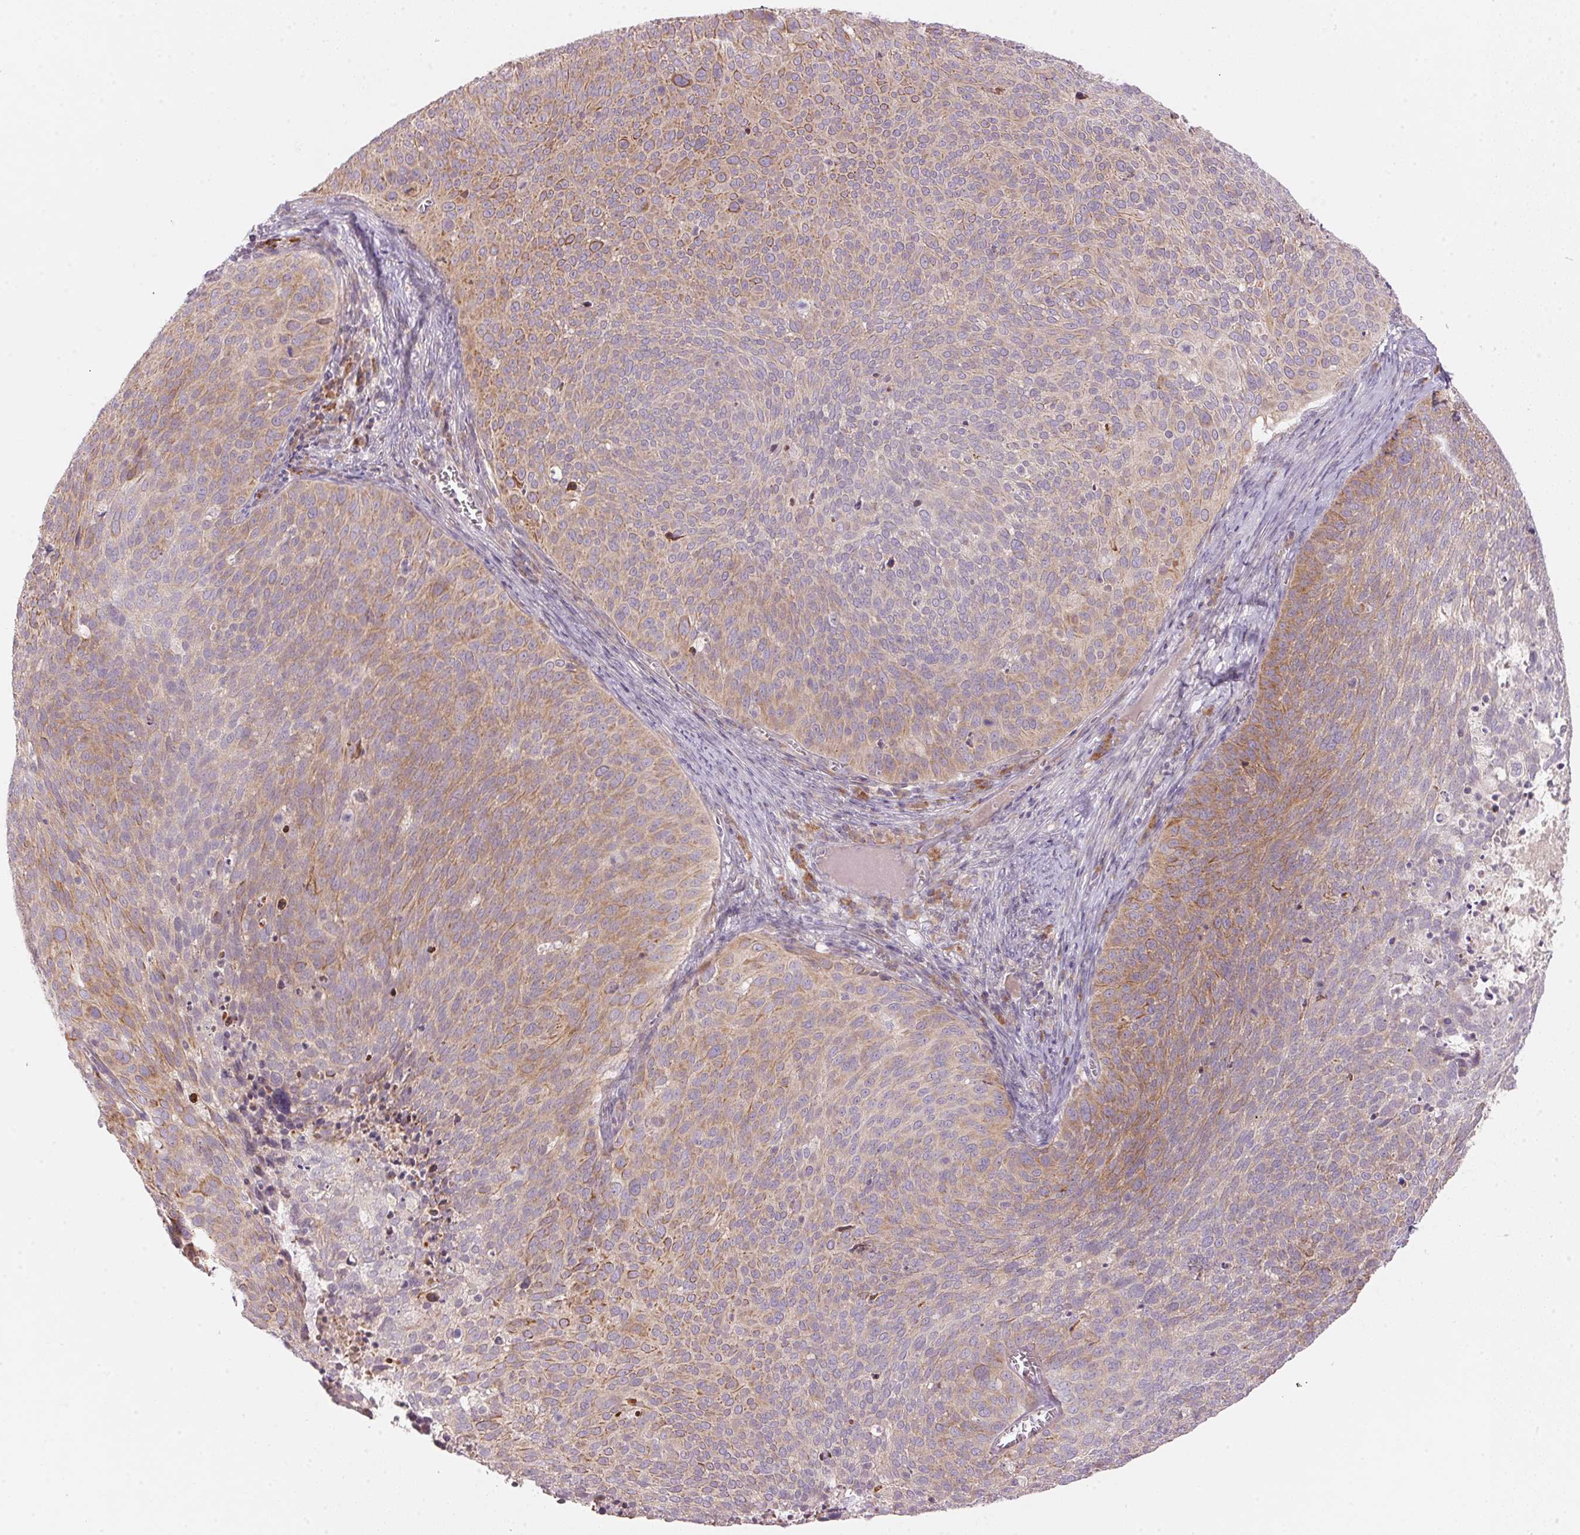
{"staining": {"intensity": "weak", "quantity": "25%-75%", "location": "cytoplasmic/membranous"}, "tissue": "cervical cancer", "cell_type": "Tumor cells", "image_type": "cancer", "snomed": [{"axis": "morphology", "description": "Squamous cell carcinoma, NOS"}, {"axis": "topography", "description": "Cervix"}], "caption": "Brown immunohistochemical staining in cervical cancer (squamous cell carcinoma) displays weak cytoplasmic/membranous staining in approximately 25%-75% of tumor cells.", "gene": "BLOC1S2", "patient": {"sex": "female", "age": 39}}